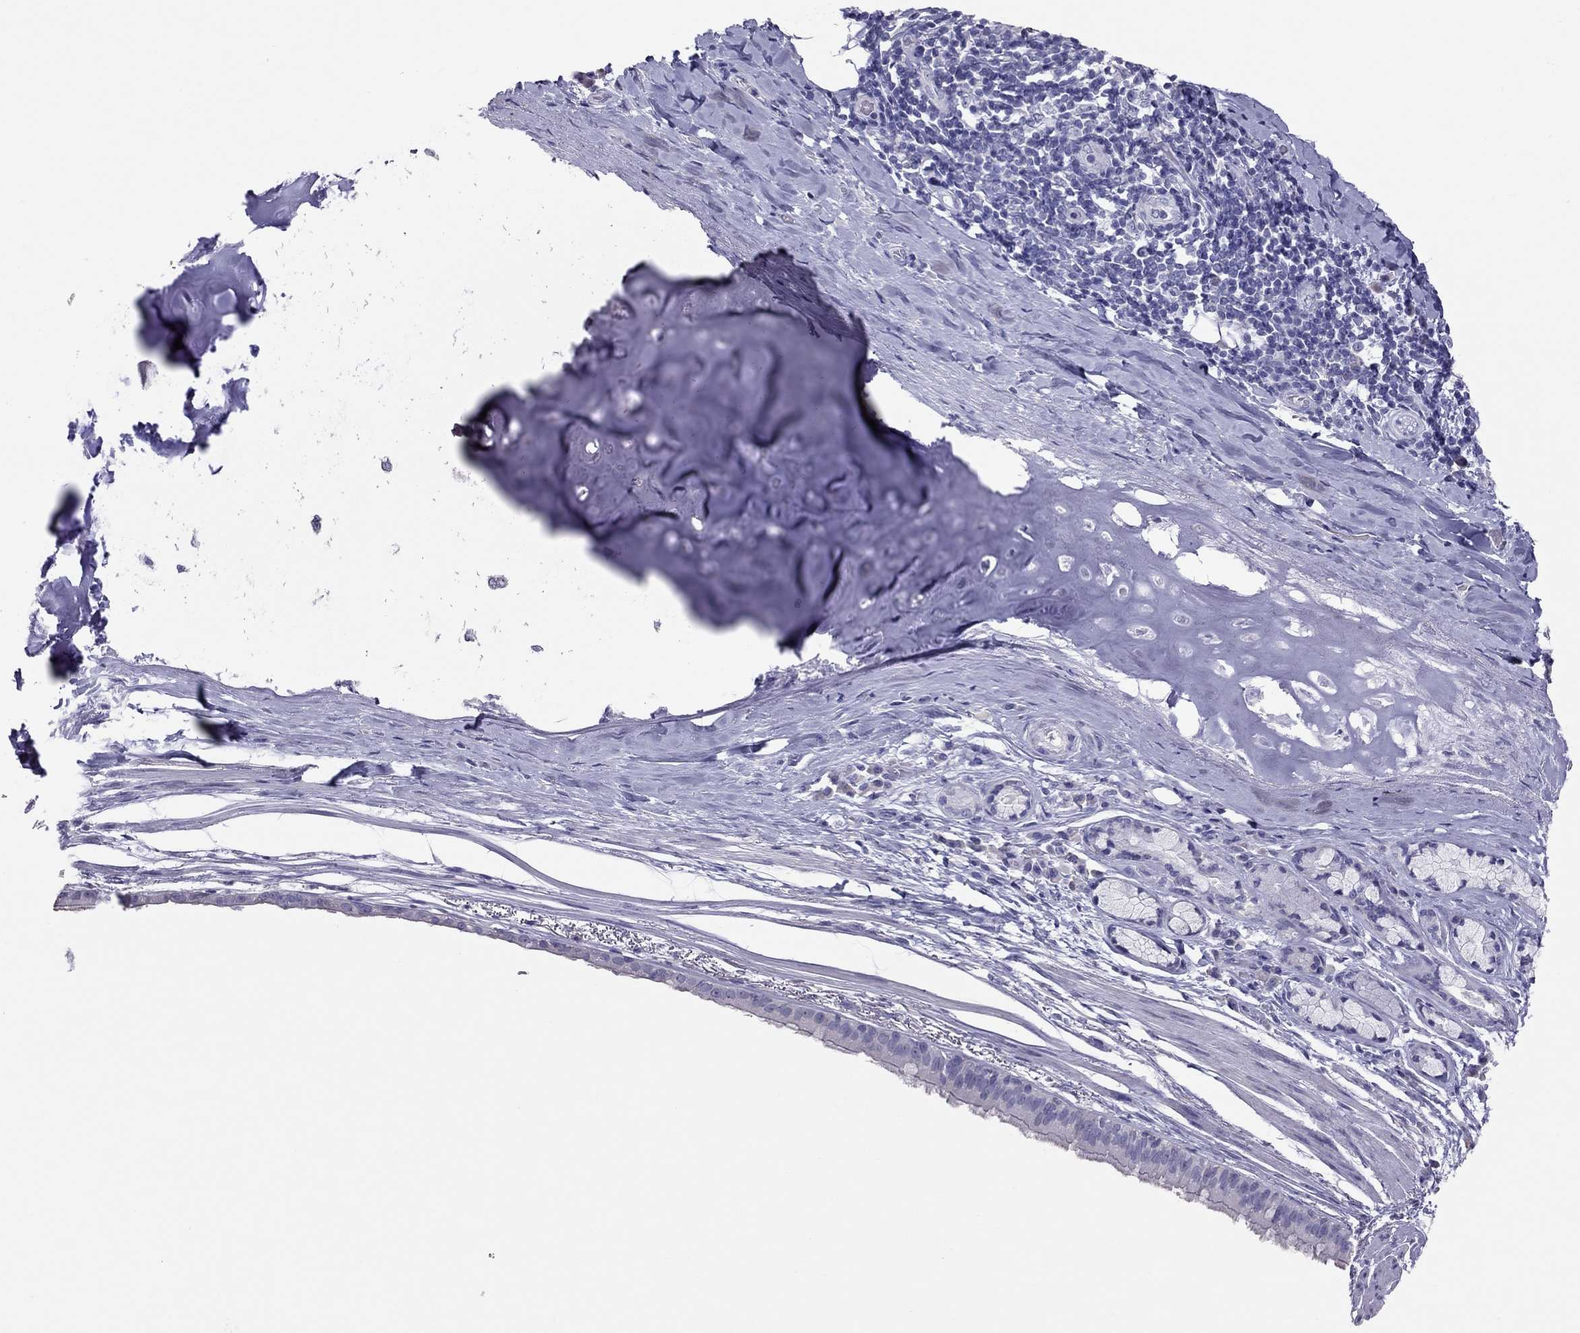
{"staining": {"intensity": "negative", "quantity": "none", "location": "none"}, "tissue": "bronchus", "cell_type": "Respiratory epithelial cells", "image_type": "normal", "snomed": [{"axis": "morphology", "description": "Normal tissue, NOS"}, {"axis": "morphology", "description": "Squamous cell carcinoma, NOS"}, {"axis": "topography", "description": "Bronchus"}, {"axis": "topography", "description": "Lung"}], "caption": "This is a histopathology image of IHC staining of benign bronchus, which shows no staining in respiratory epithelial cells.", "gene": "IL17REL", "patient": {"sex": "male", "age": 69}}